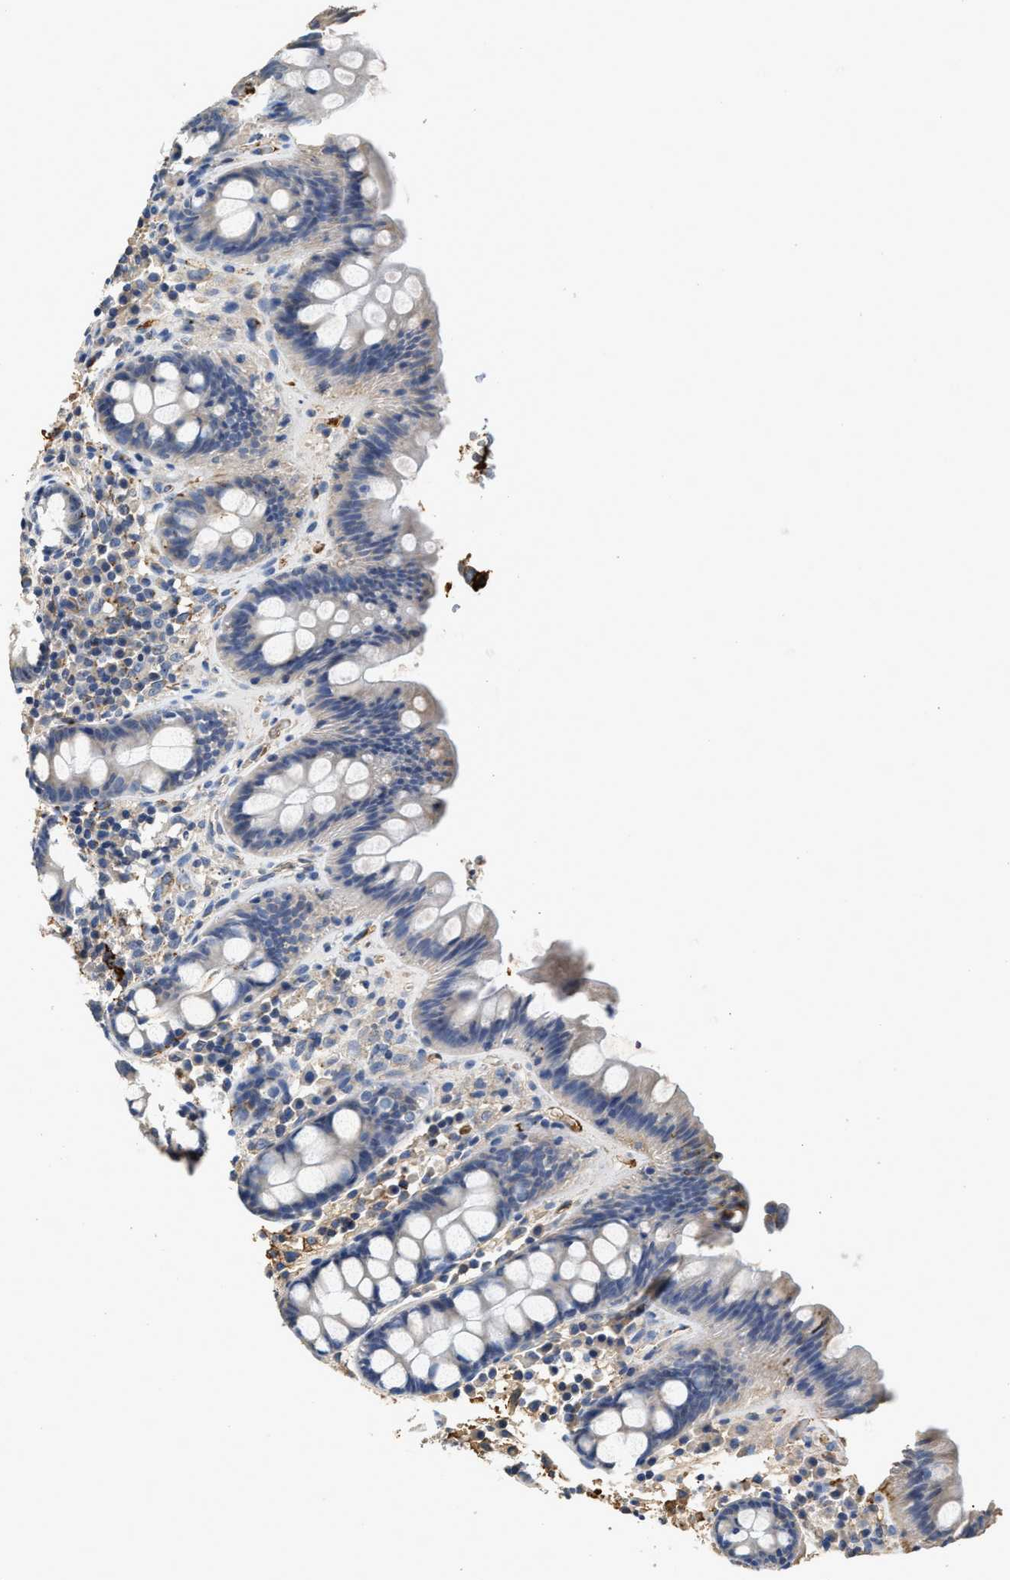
{"staining": {"intensity": "strong", "quantity": ">75%", "location": "cytoplasmic/membranous"}, "tissue": "colon", "cell_type": "Endothelial cells", "image_type": "normal", "snomed": [{"axis": "morphology", "description": "Normal tissue, NOS"}, {"axis": "topography", "description": "Colon"}], "caption": "IHC micrograph of benign colon stained for a protein (brown), which shows high levels of strong cytoplasmic/membranous staining in approximately >75% of endothelial cells.", "gene": "C3", "patient": {"sex": "female", "age": 80}}